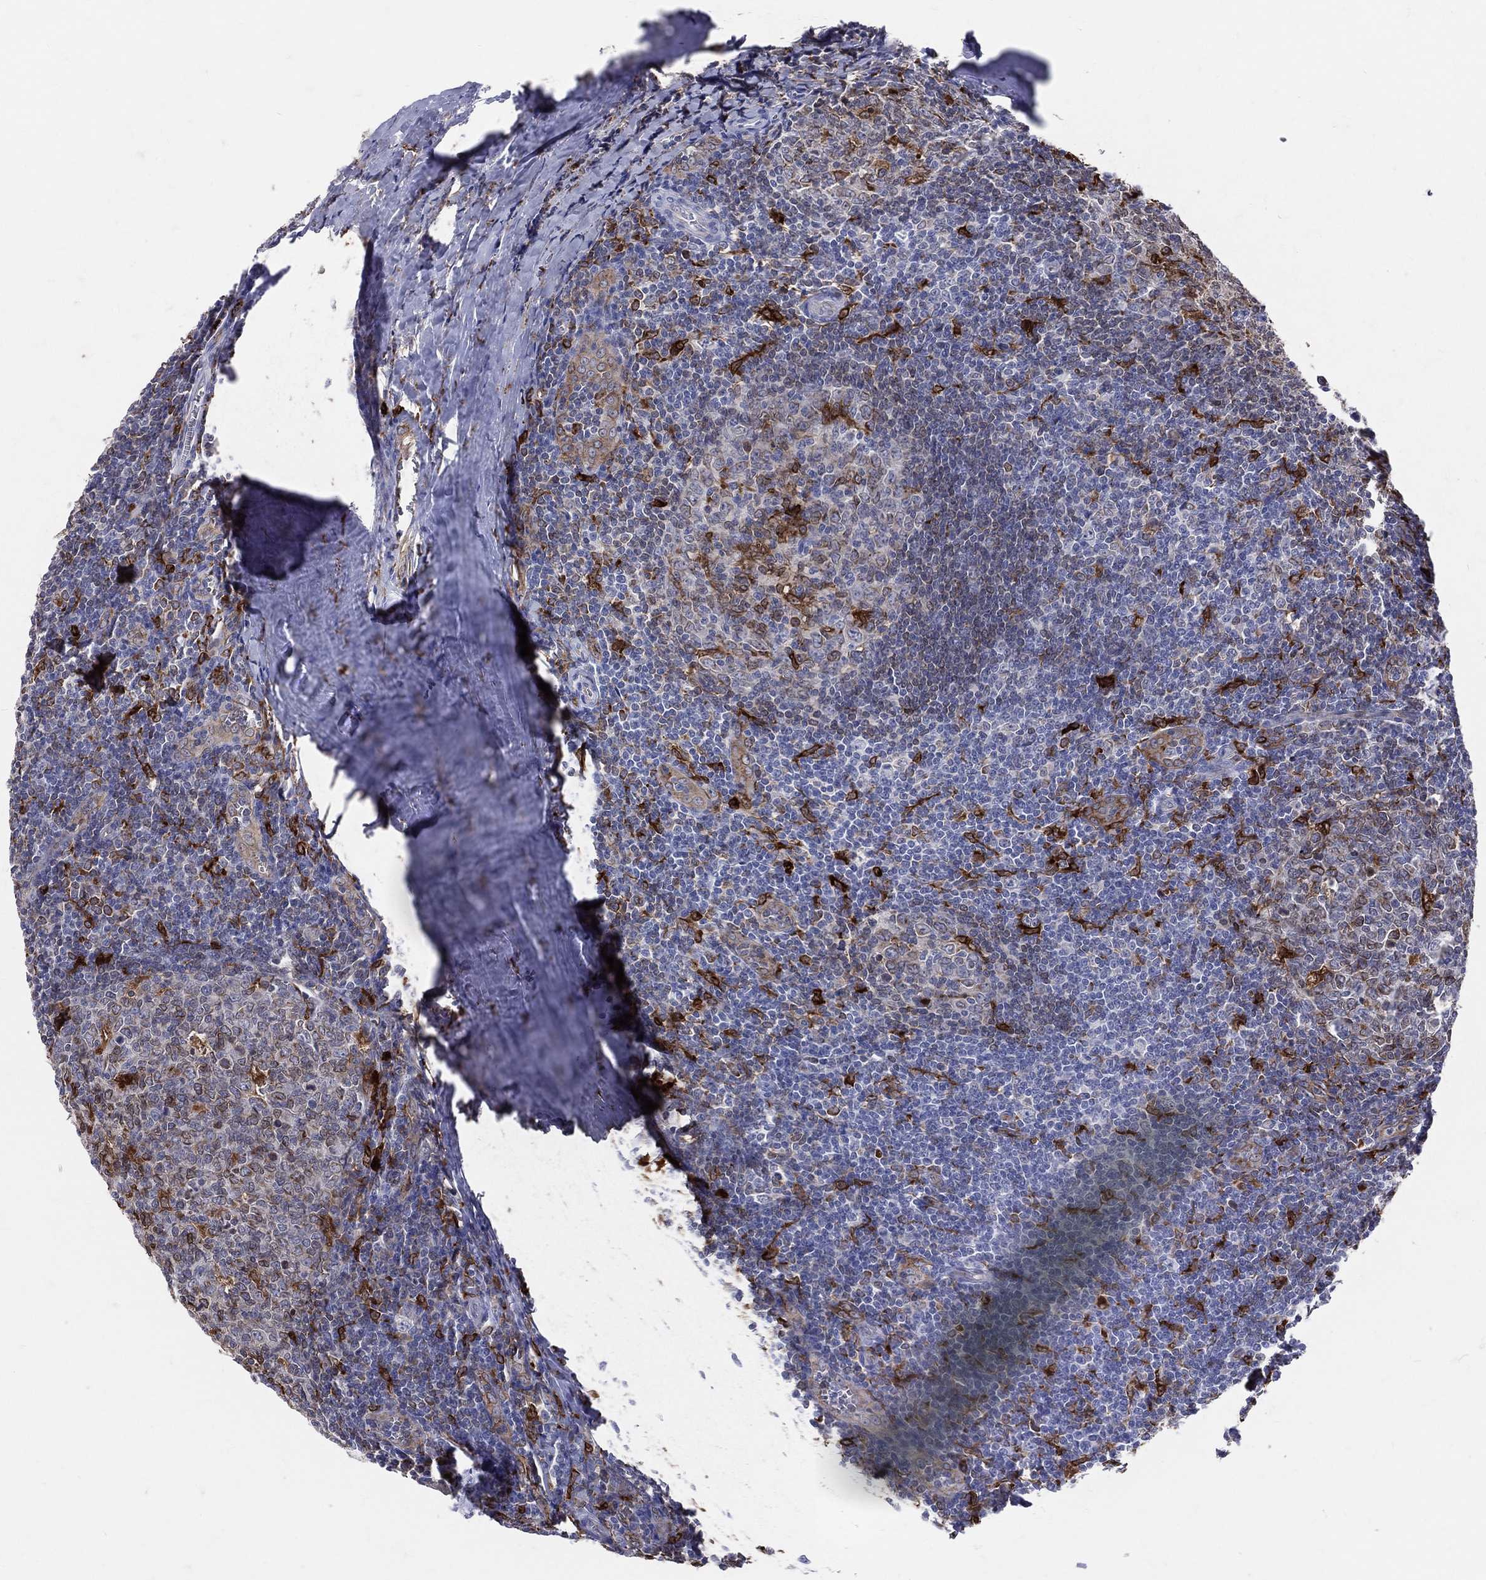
{"staining": {"intensity": "strong", "quantity": "<25%", "location": "cytoplasmic/membranous"}, "tissue": "tonsil", "cell_type": "Germinal center cells", "image_type": "normal", "snomed": [{"axis": "morphology", "description": "Normal tissue, NOS"}, {"axis": "topography", "description": "Tonsil"}], "caption": "Strong cytoplasmic/membranous expression for a protein is identified in about <25% of germinal center cells of benign tonsil using immunohistochemistry.", "gene": "CD74", "patient": {"sex": "male", "age": 20}}